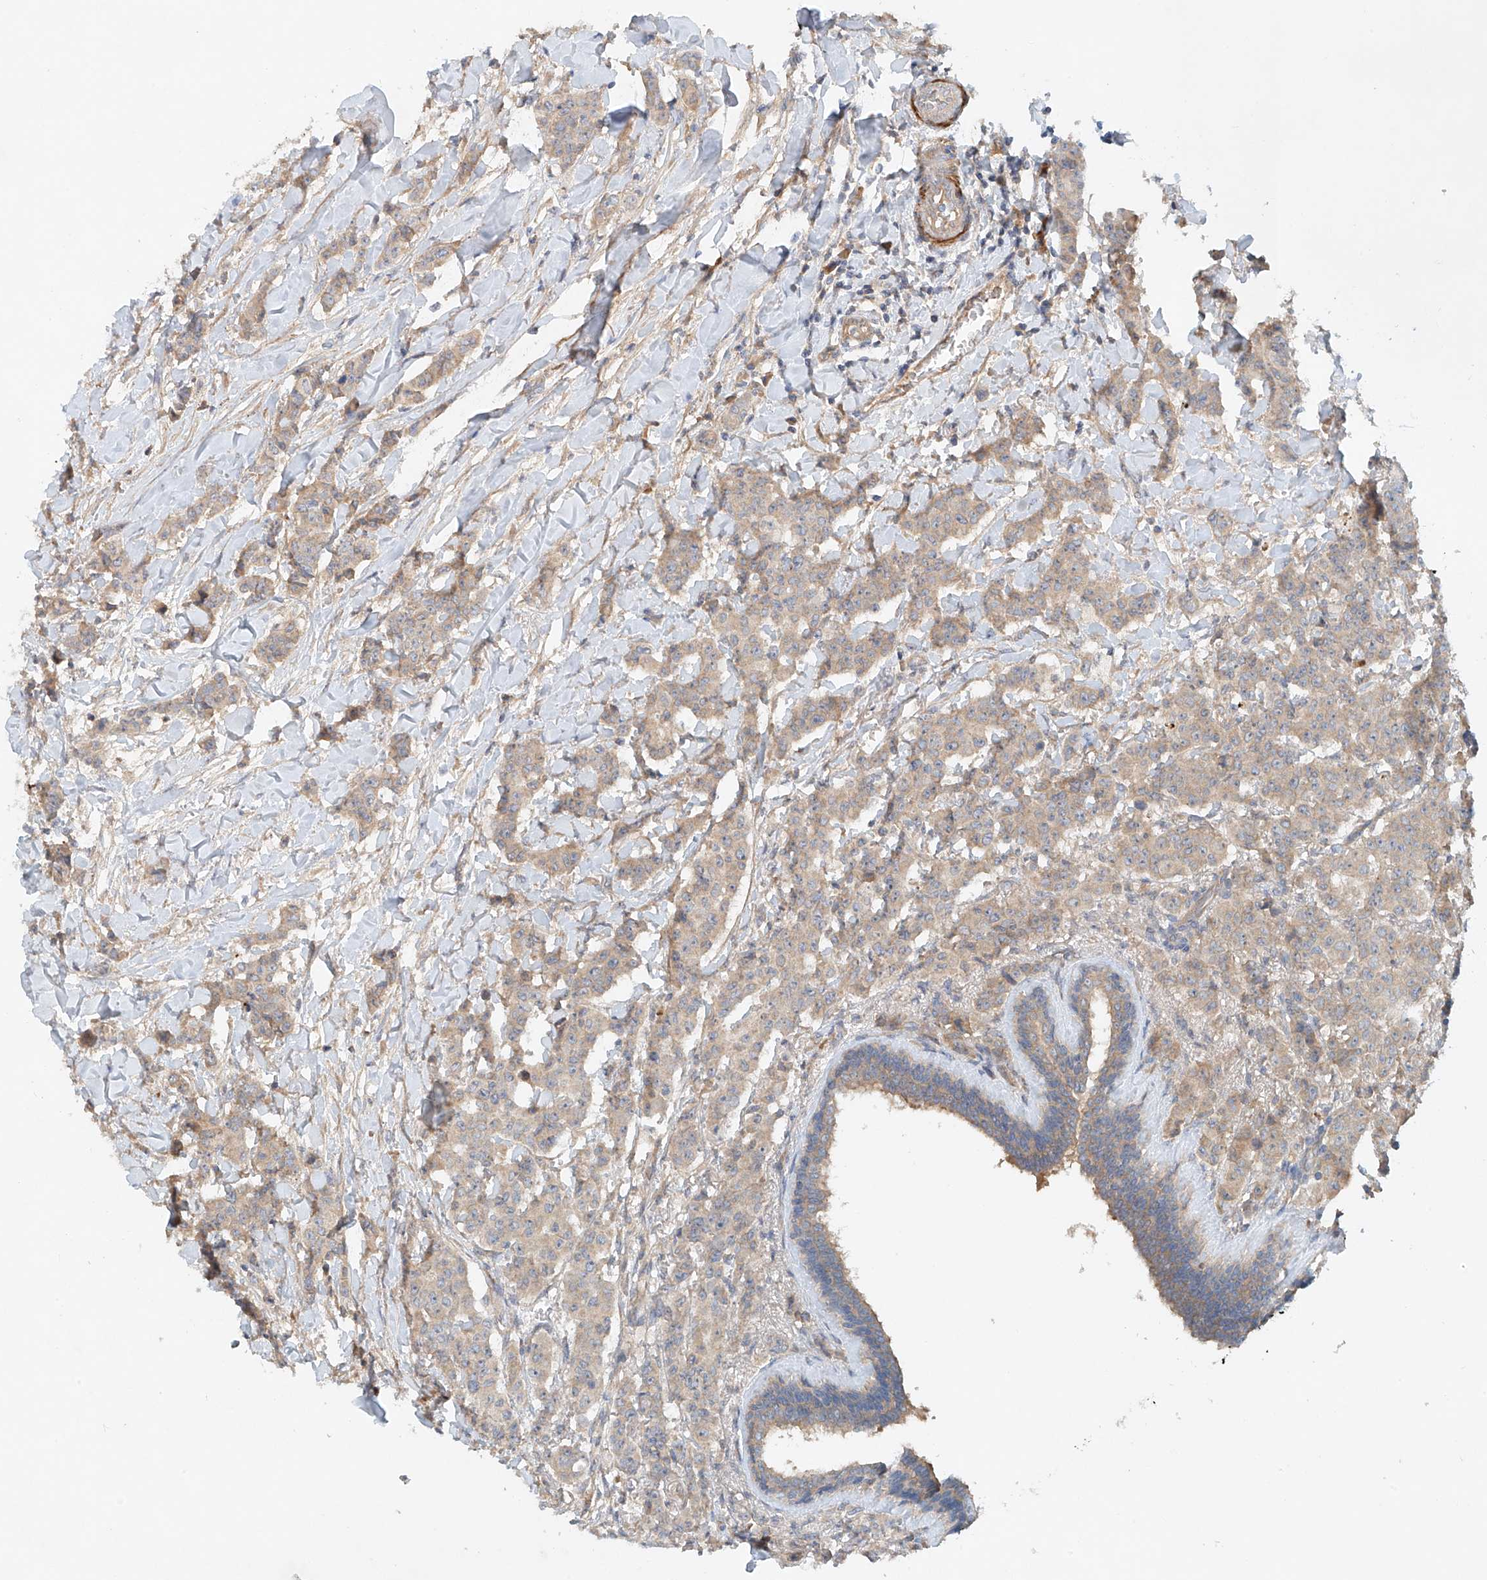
{"staining": {"intensity": "weak", "quantity": ">75%", "location": "cytoplasmic/membranous"}, "tissue": "breast cancer", "cell_type": "Tumor cells", "image_type": "cancer", "snomed": [{"axis": "morphology", "description": "Duct carcinoma"}, {"axis": "topography", "description": "Breast"}], "caption": "Immunohistochemistry (IHC) photomicrograph of neoplastic tissue: breast cancer stained using IHC reveals low levels of weak protein expression localized specifically in the cytoplasmic/membranous of tumor cells, appearing as a cytoplasmic/membranous brown color.", "gene": "LYRM9", "patient": {"sex": "female", "age": 40}}